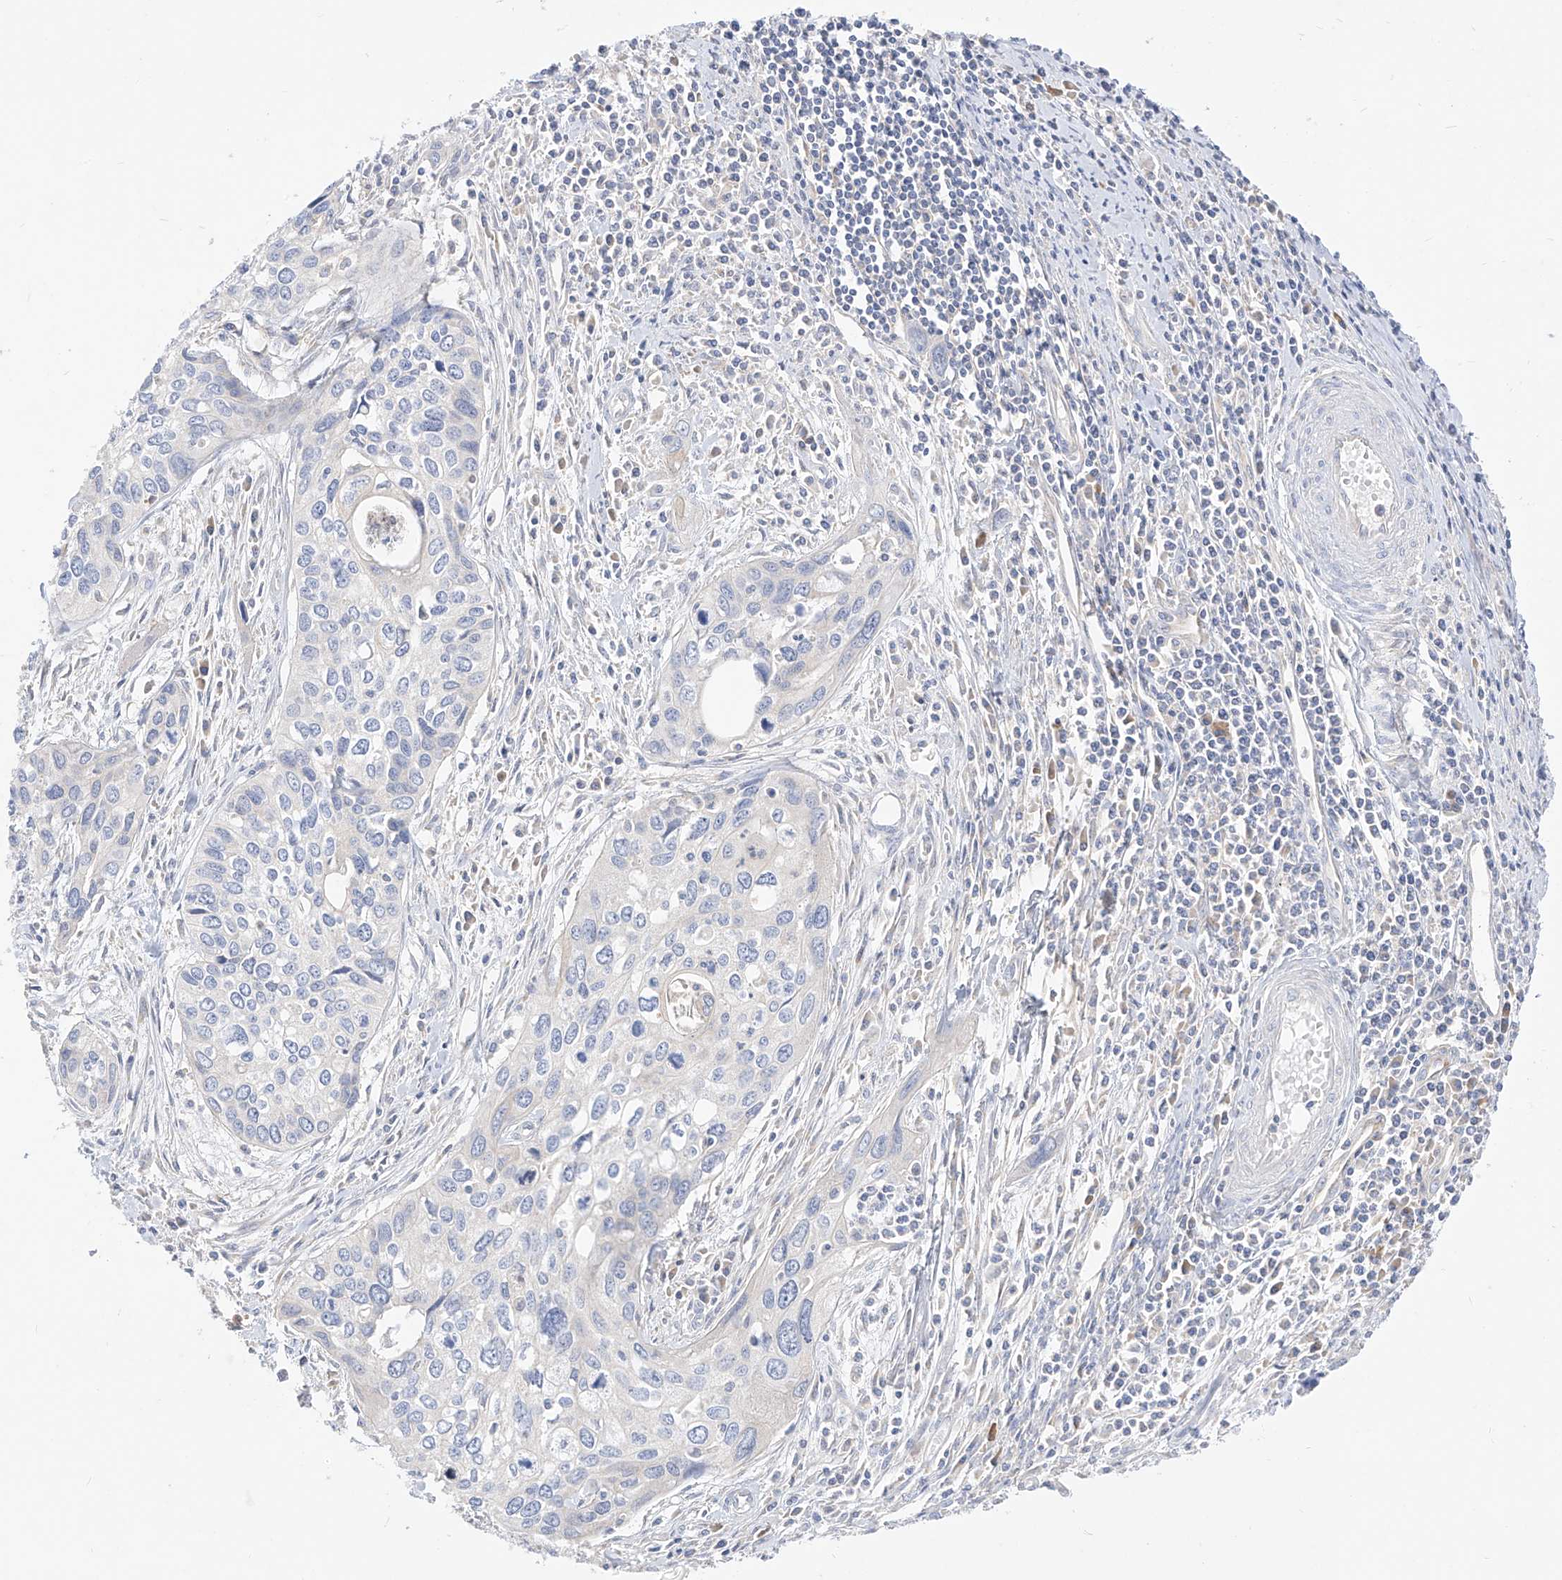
{"staining": {"intensity": "negative", "quantity": "none", "location": "none"}, "tissue": "cervical cancer", "cell_type": "Tumor cells", "image_type": "cancer", "snomed": [{"axis": "morphology", "description": "Squamous cell carcinoma, NOS"}, {"axis": "topography", "description": "Cervix"}], "caption": "The histopathology image demonstrates no significant positivity in tumor cells of cervical cancer (squamous cell carcinoma).", "gene": "RASA2", "patient": {"sex": "female", "age": 55}}